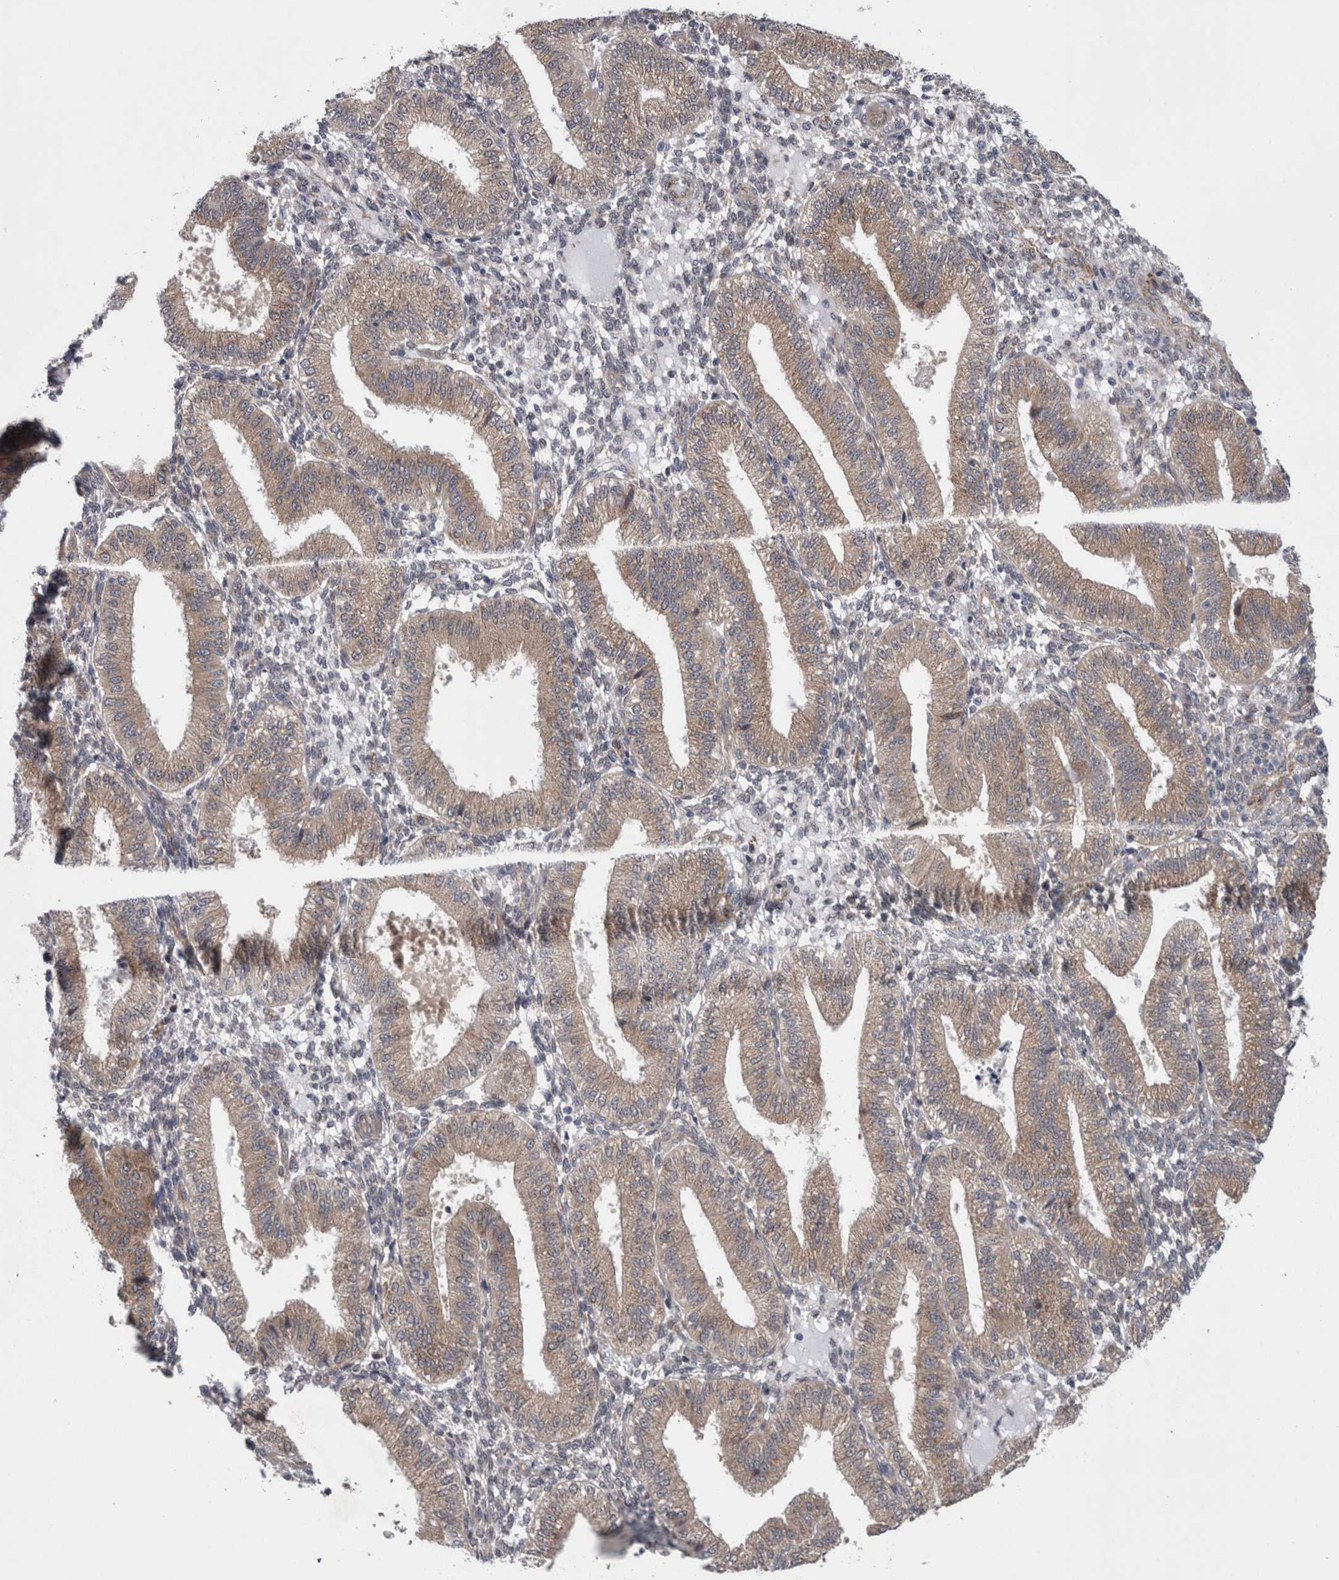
{"staining": {"intensity": "weak", "quantity": "25%-75%", "location": "cytoplasmic/membranous"}, "tissue": "endometrium", "cell_type": "Cells in endometrial stroma", "image_type": "normal", "snomed": [{"axis": "morphology", "description": "Normal tissue, NOS"}, {"axis": "topography", "description": "Endometrium"}], "caption": "Protein expression by immunohistochemistry (IHC) displays weak cytoplasmic/membranous expression in about 25%-75% of cells in endometrial stroma in normal endometrium. (brown staining indicates protein expression, while blue staining denotes nuclei).", "gene": "DDX6", "patient": {"sex": "female", "age": 39}}